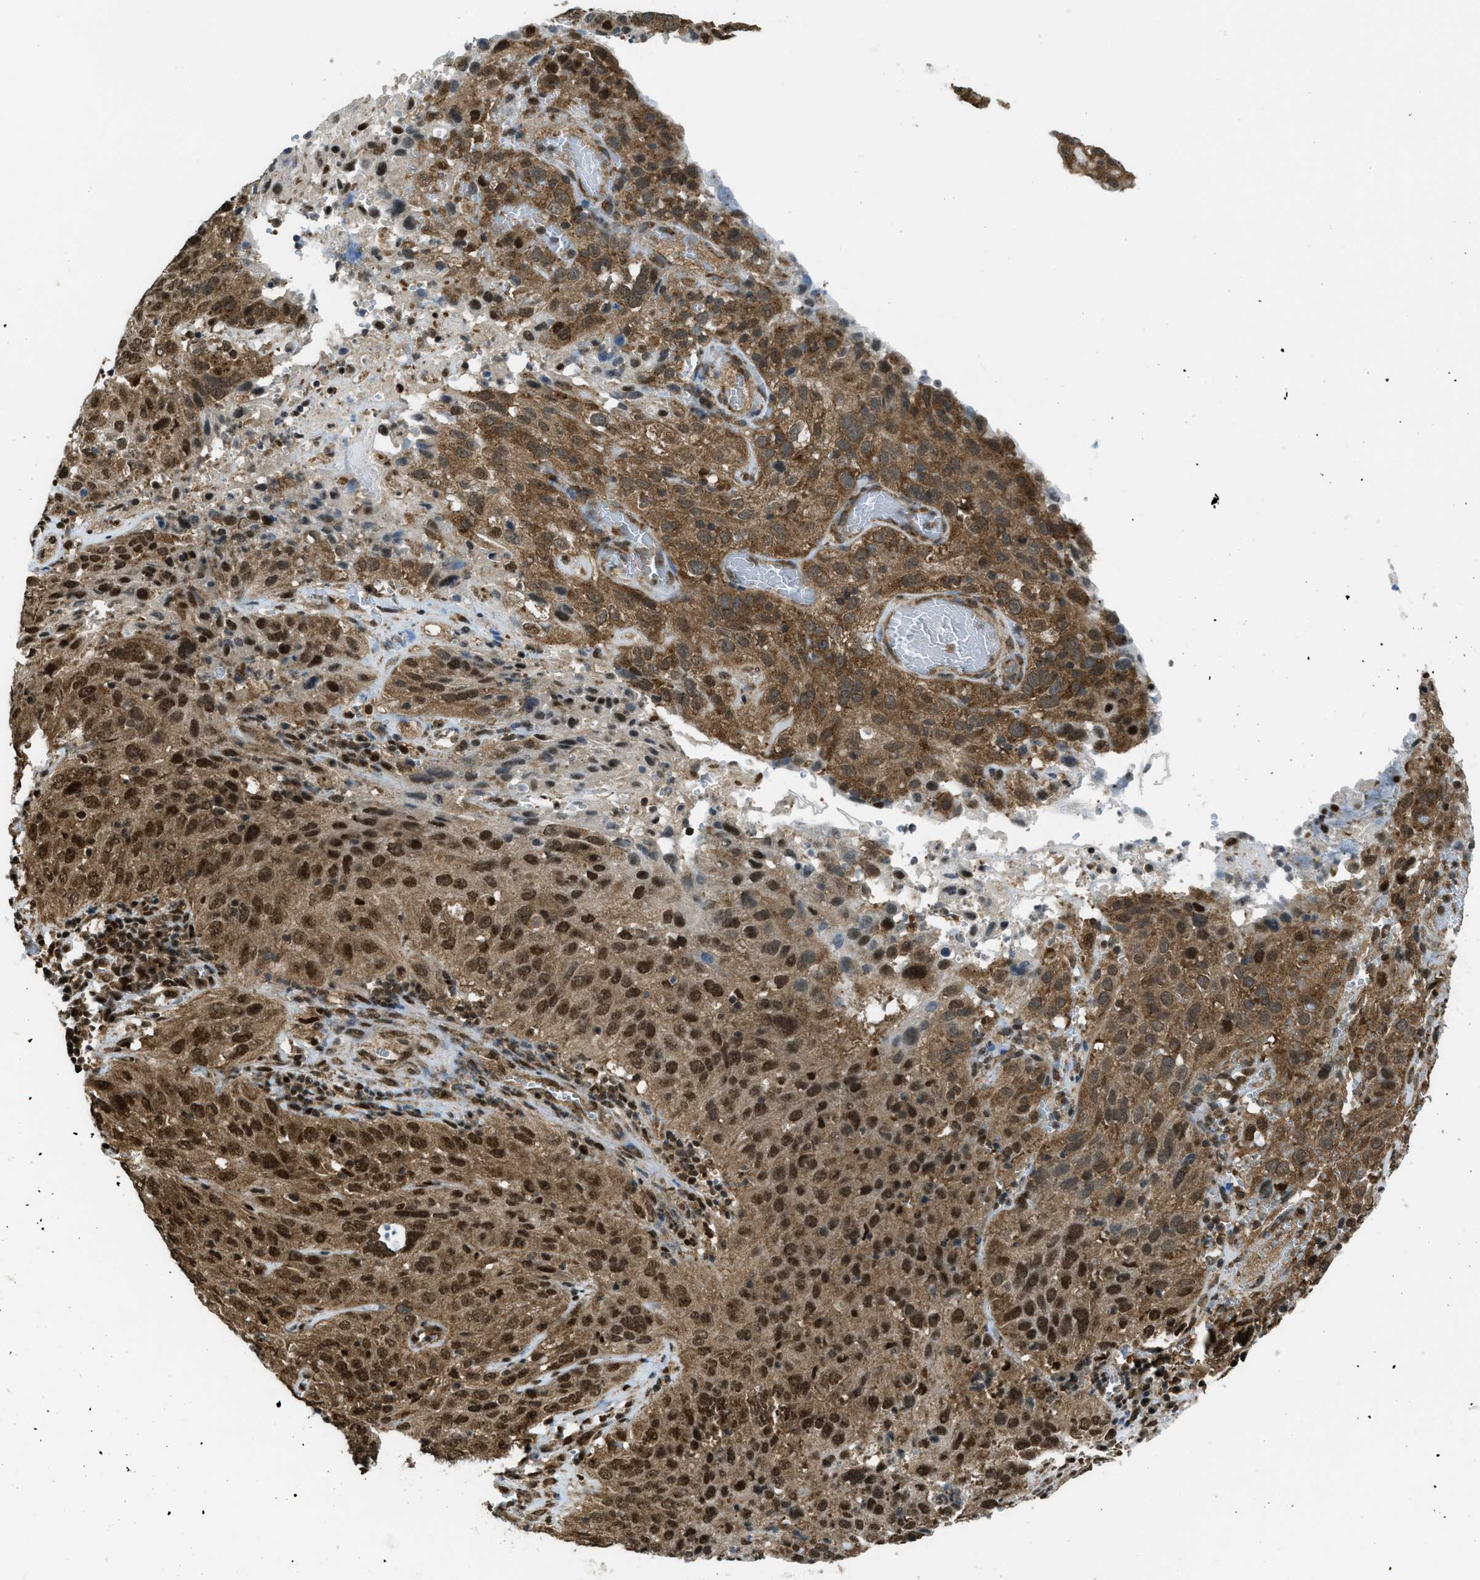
{"staining": {"intensity": "strong", "quantity": ">75%", "location": "cytoplasmic/membranous,nuclear"}, "tissue": "cervical cancer", "cell_type": "Tumor cells", "image_type": "cancer", "snomed": [{"axis": "morphology", "description": "Squamous cell carcinoma, NOS"}, {"axis": "topography", "description": "Cervix"}], "caption": "There is high levels of strong cytoplasmic/membranous and nuclear expression in tumor cells of cervical squamous cell carcinoma, as demonstrated by immunohistochemical staining (brown color).", "gene": "TNPO1", "patient": {"sex": "female", "age": 32}}